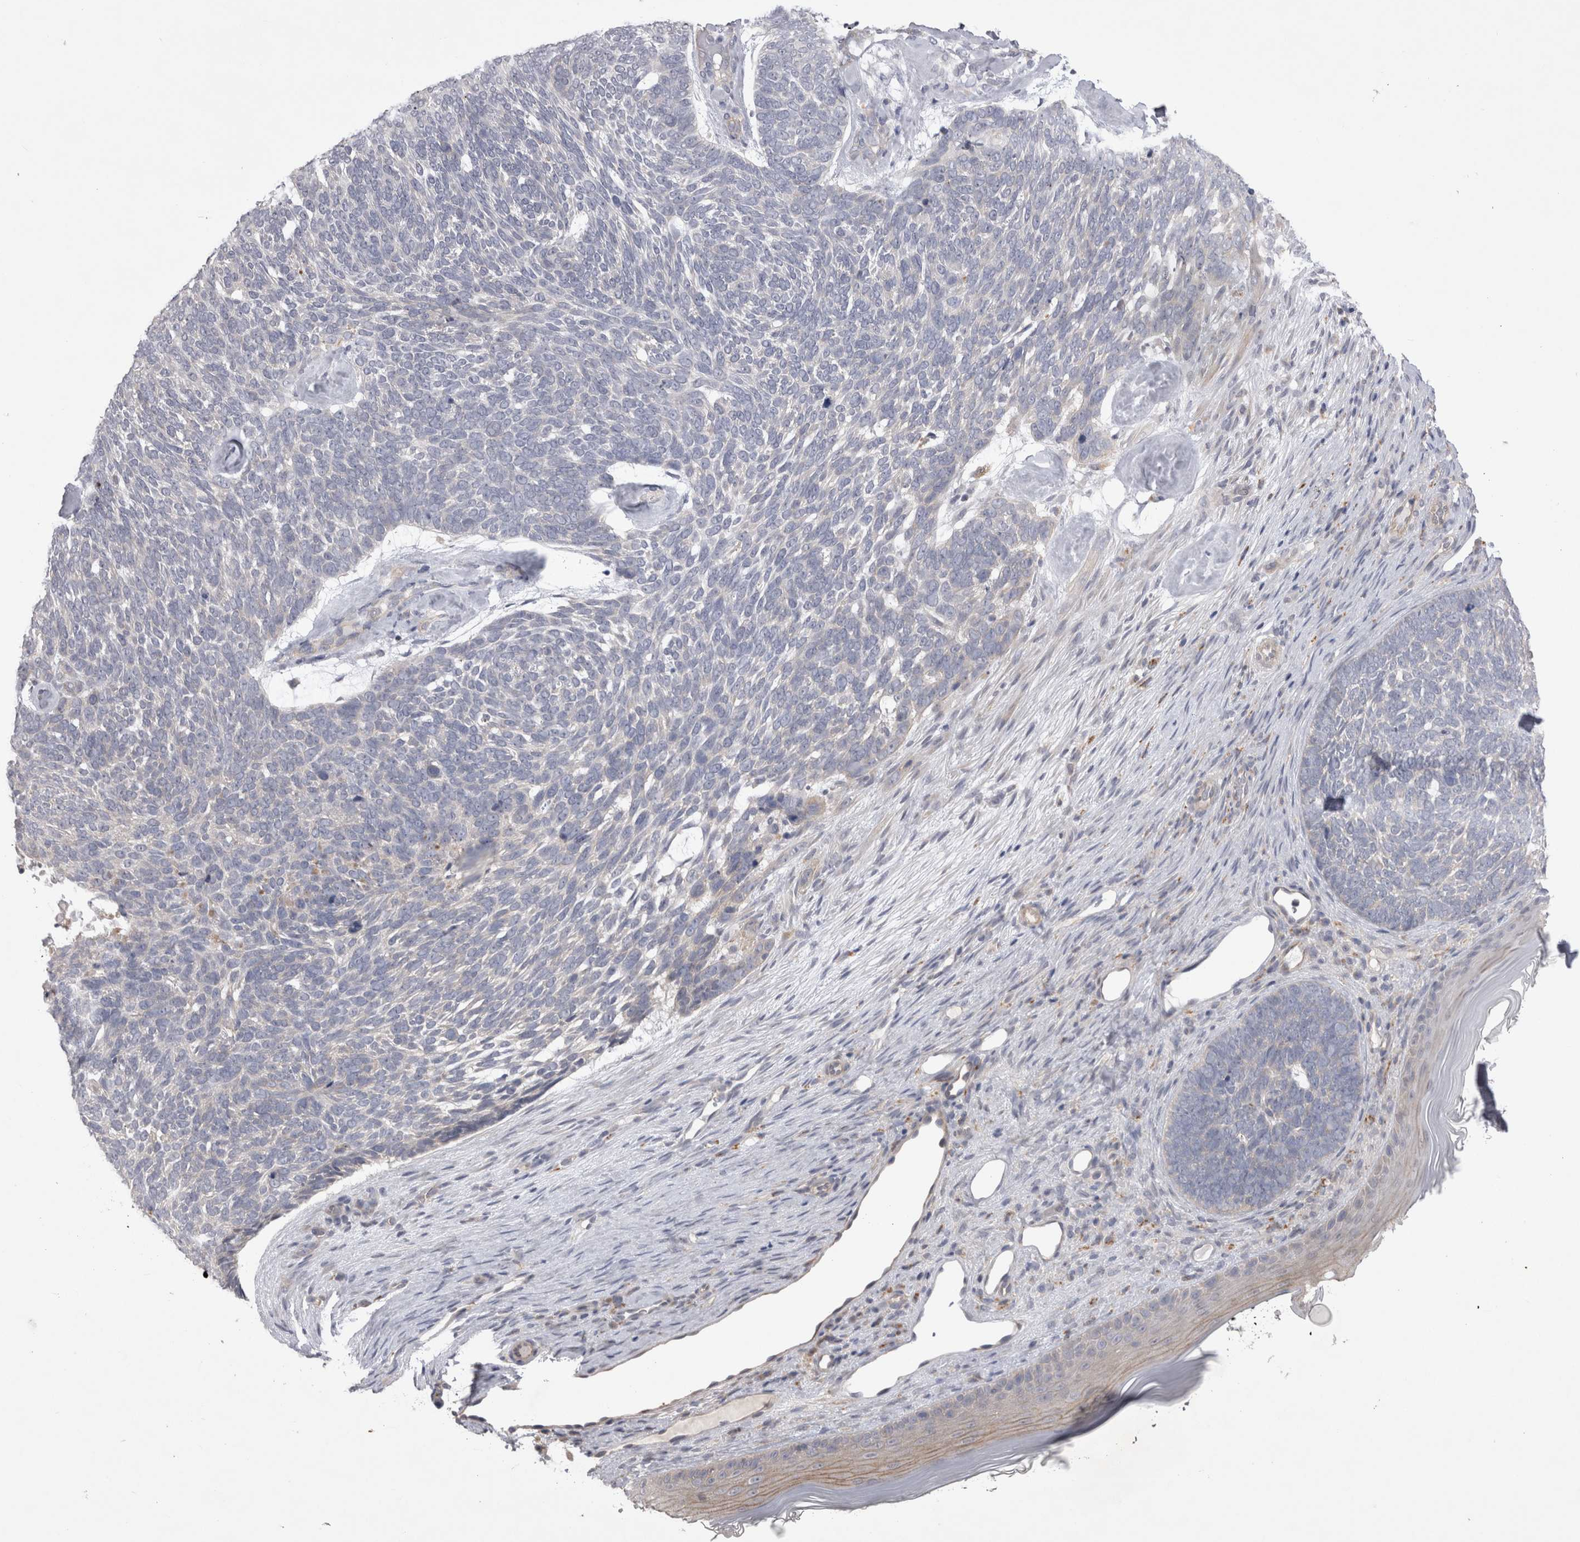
{"staining": {"intensity": "negative", "quantity": "none", "location": "none"}, "tissue": "skin cancer", "cell_type": "Tumor cells", "image_type": "cancer", "snomed": [{"axis": "morphology", "description": "Basal cell carcinoma"}, {"axis": "topography", "description": "Skin"}], "caption": "Tumor cells are negative for brown protein staining in skin cancer.", "gene": "CTBS", "patient": {"sex": "female", "age": 85}}